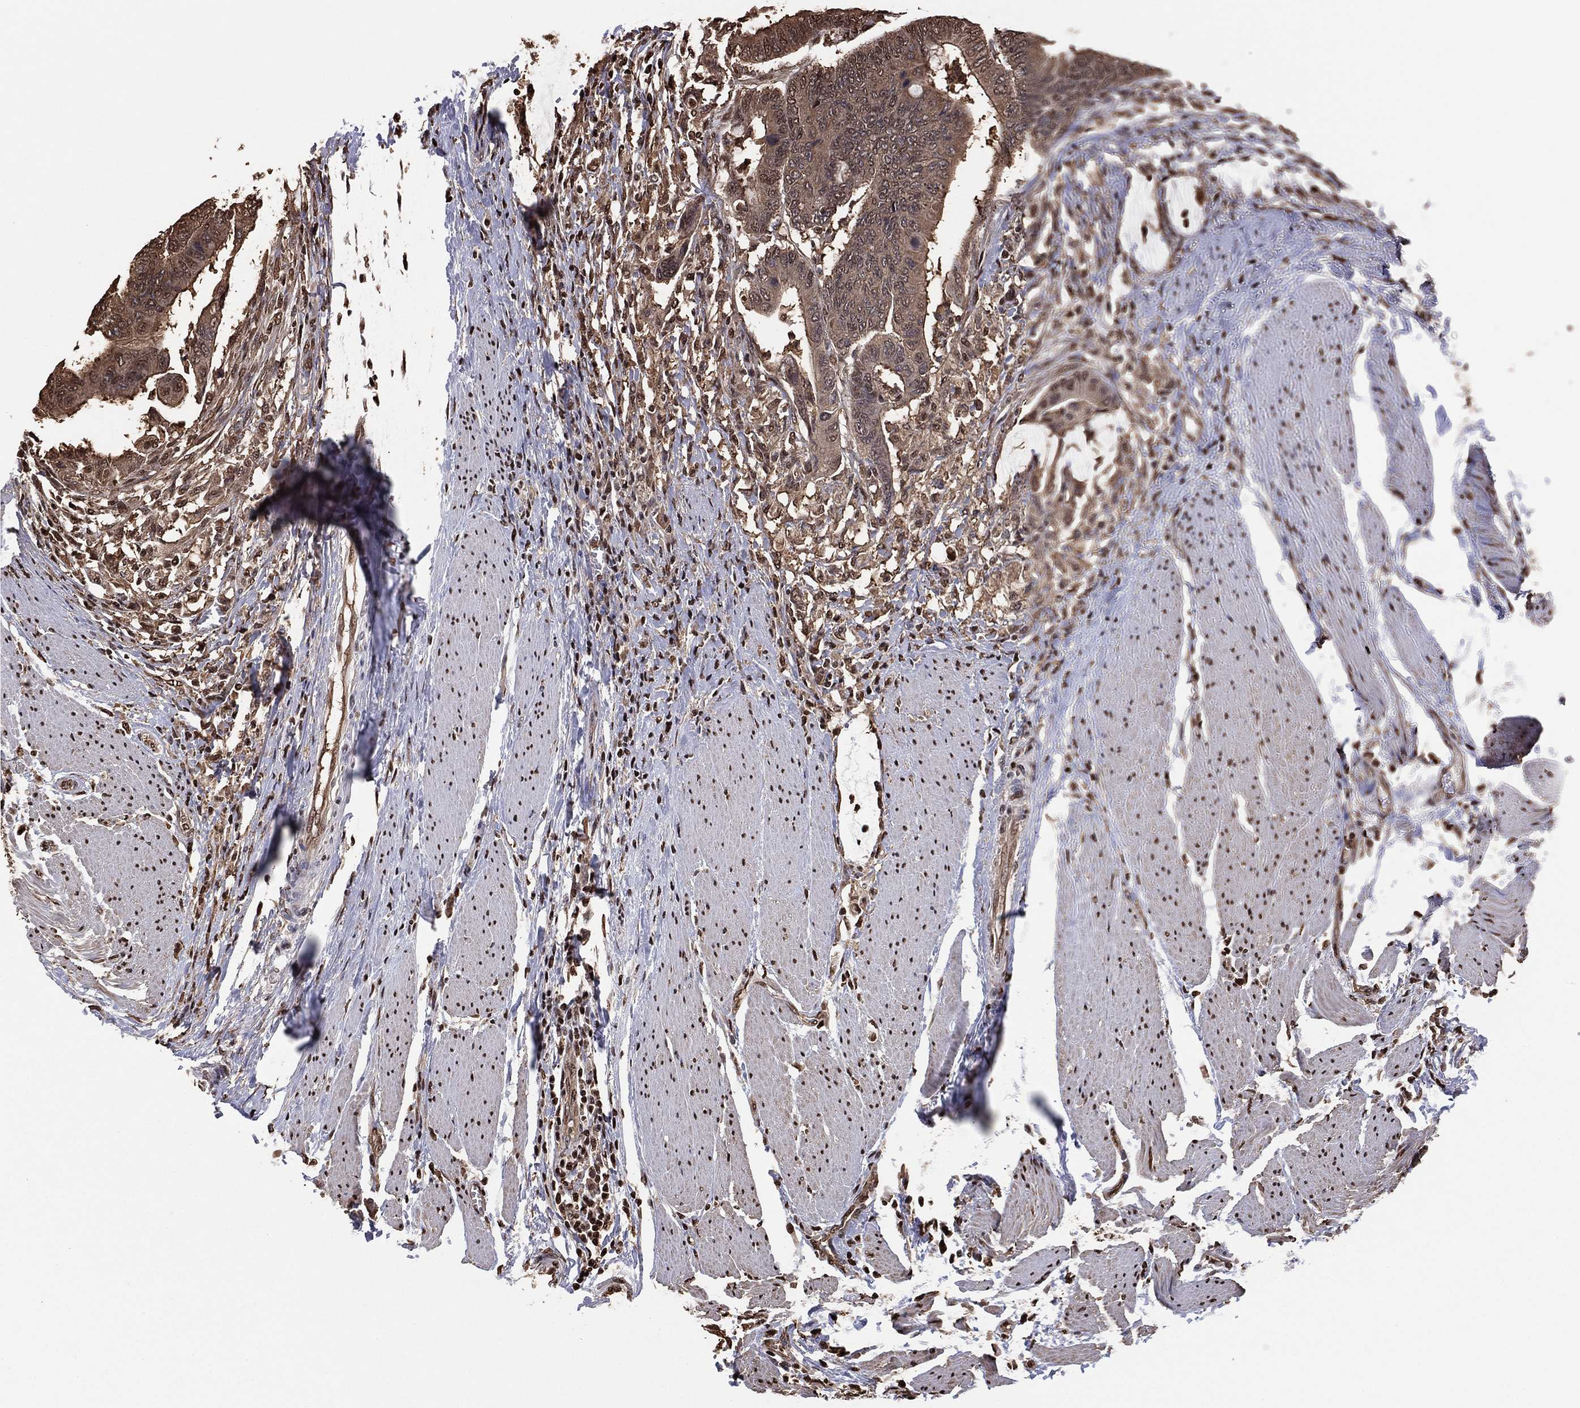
{"staining": {"intensity": "moderate", "quantity": "25%-75%", "location": "cytoplasmic/membranous"}, "tissue": "colorectal cancer", "cell_type": "Tumor cells", "image_type": "cancer", "snomed": [{"axis": "morphology", "description": "Normal tissue, NOS"}, {"axis": "morphology", "description": "Adenocarcinoma, NOS"}, {"axis": "topography", "description": "Rectum"}, {"axis": "topography", "description": "Peripheral nerve tissue"}], "caption": "Protein staining of colorectal adenocarcinoma tissue reveals moderate cytoplasmic/membranous expression in approximately 25%-75% of tumor cells.", "gene": "GAPDH", "patient": {"sex": "male", "age": 92}}